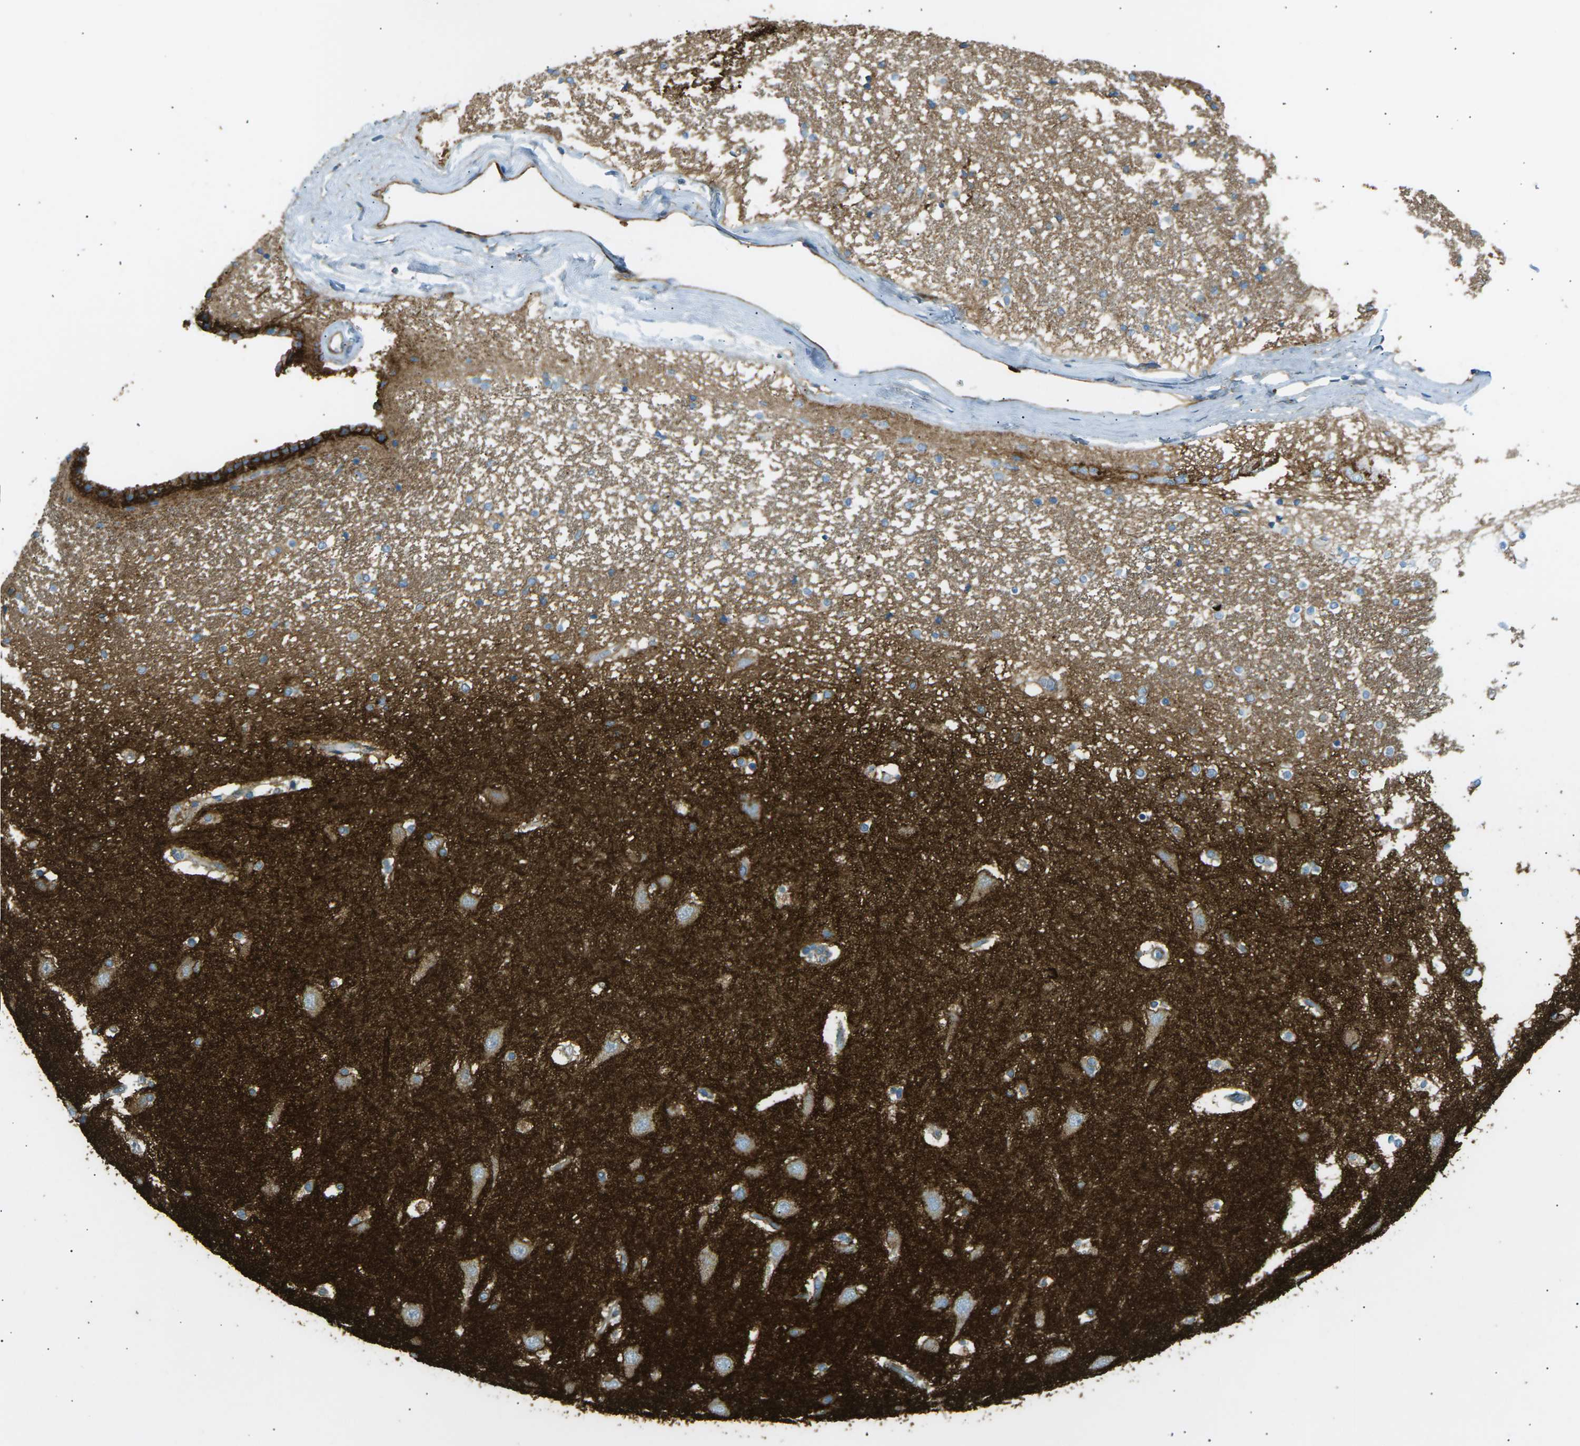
{"staining": {"intensity": "moderate", "quantity": "<25%", "location": "cytoplasmic/membranous"}, "tissue": "hippocampus", "cell_type": "Glial cells", "image_type": "normal", "snomed": [{"axis": "morphology", "description": "Normal tissue, NOS"}, {"axis": "topography", "description": "Hippocampus"}], "caption": "Immunohistochemistry (IHC) photomicrograph of normal hippocampus stained for a protein (brown), which demonstrates low levels of moderate cytoplasmic/membranous expression in about <25% of glial cells.", "gene": "ATP2B4", "patient": {"sex": "female", "age": 54}}